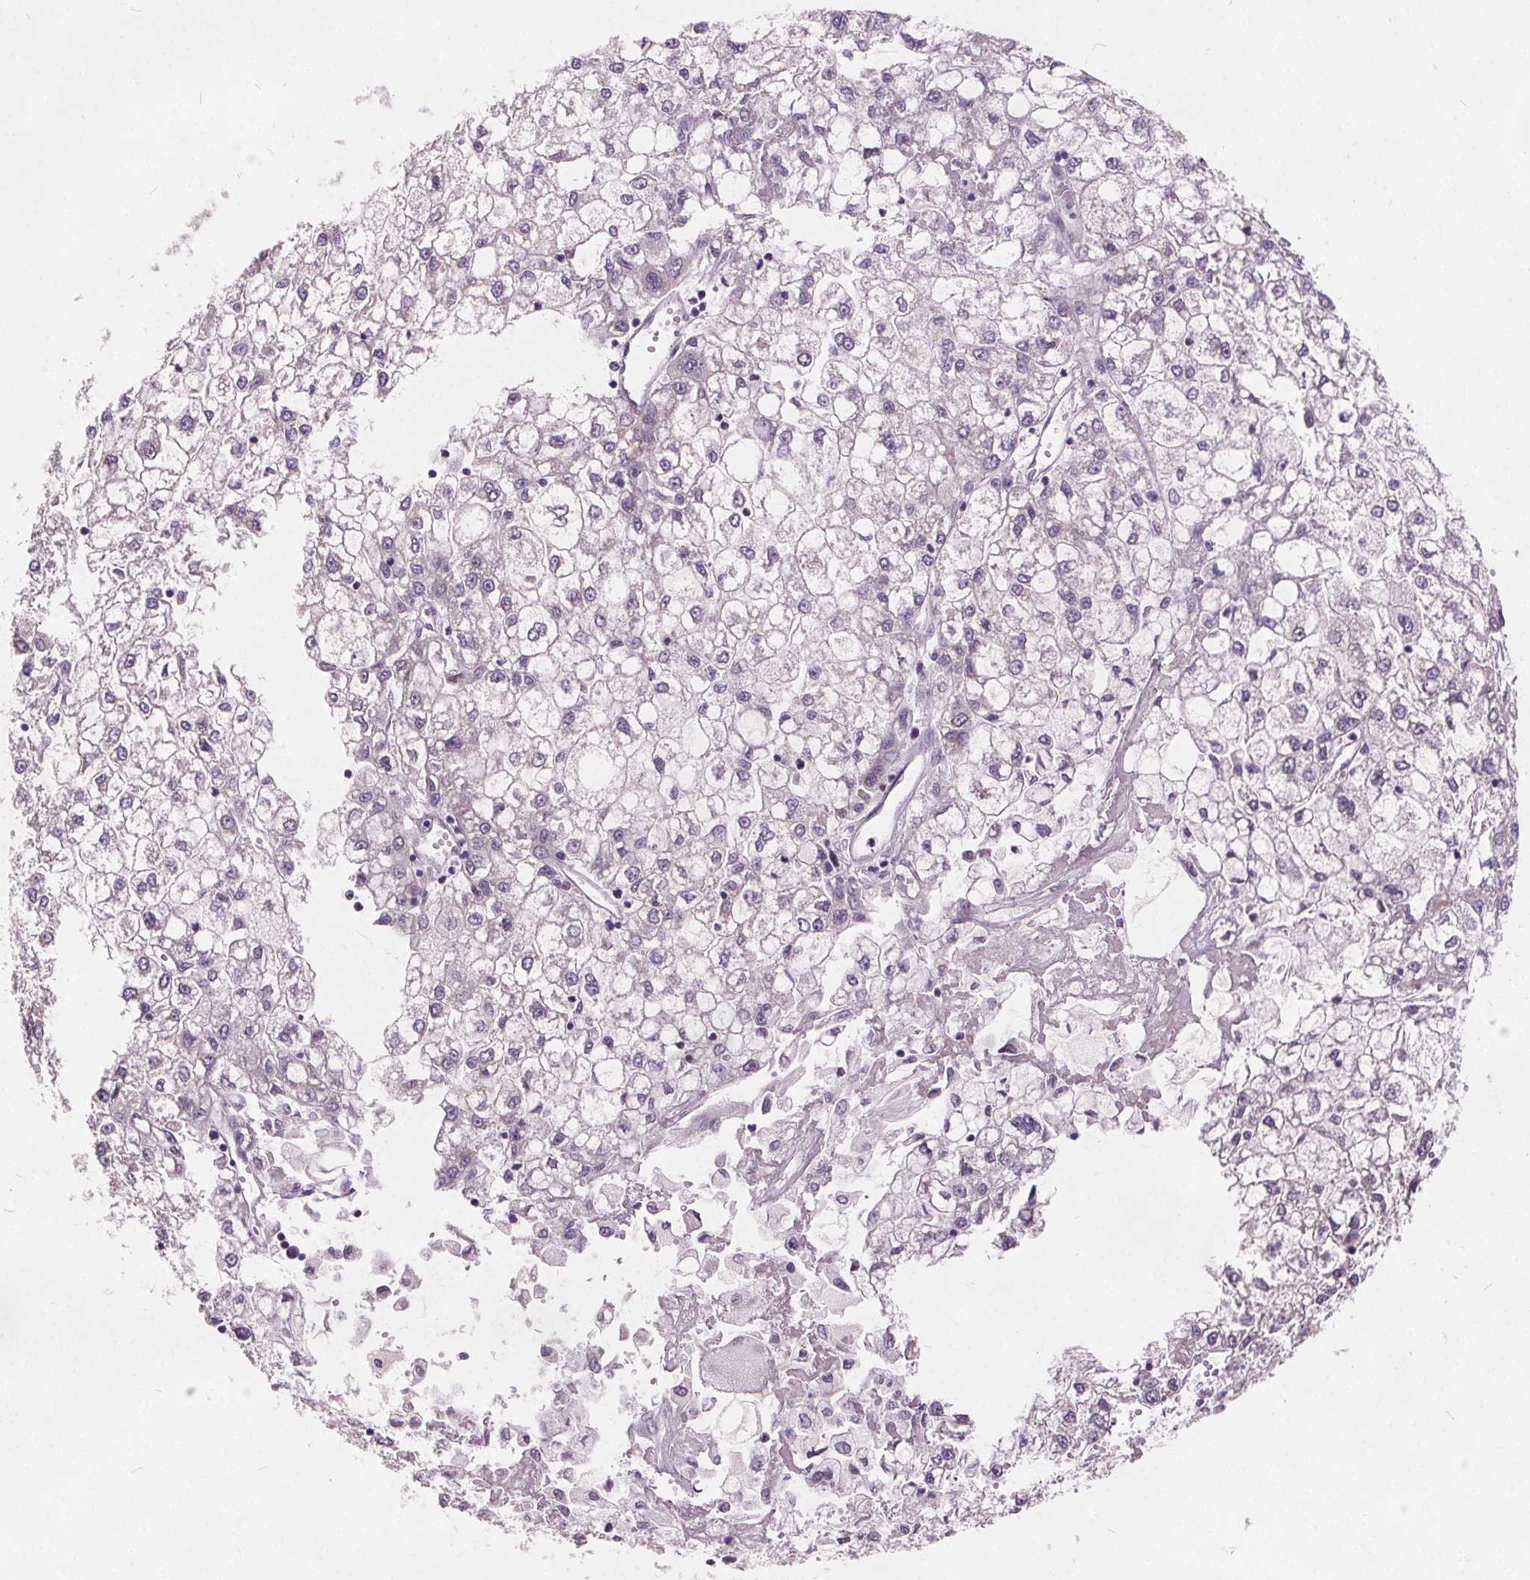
{"staining": {"intensity": "negative", "quantity": "none", "location": "none"}, "tissue": "liver cancer", "cell_type": "Tumor cells", "image_type": "cancer", "snomed": [{"axis": "morphology", "description": "Carcinoma, Hepatocellular, NOS"}, {"axis": "topography", "description": "Liver"}], "caption": "DAB immunohistochemical staining of liver cancer (hepatocellular carcinoma) reveals no significant expression in tumor cells.", "gene": "ACOX2", "patient": {"sex": "male", "age": 40}}